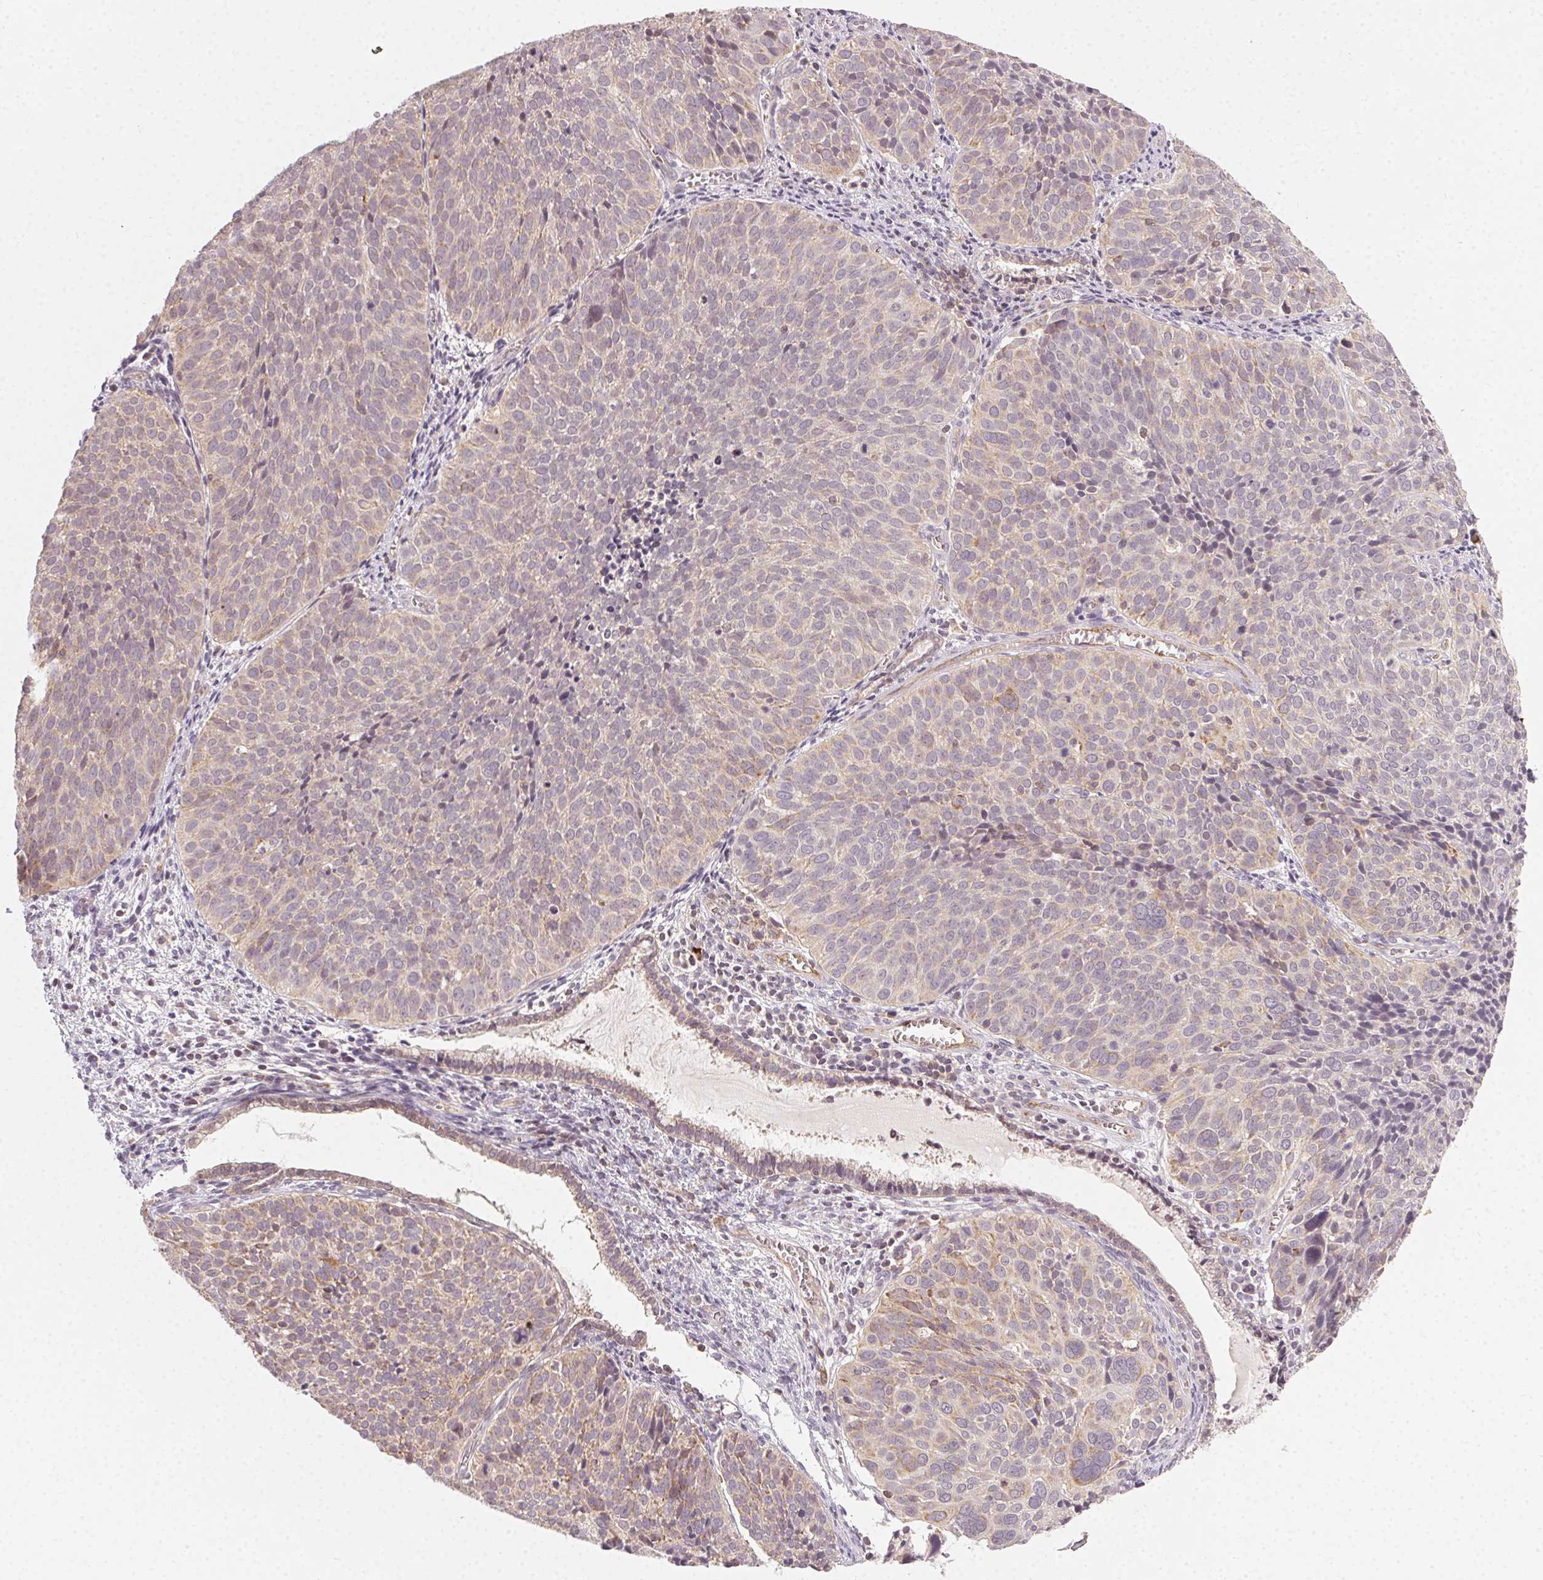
{"staining": {"intensity": "weak", "quantity": "<25%", "location": "cytoplasmic/membranous"}, "tissue": "cervical cancer", "cell_type": "Tumor cells", "image_type": "cancer", "snomed": [{"axis": "morphology", "description": "Squamous cell carcinoma, NOS"}, {"axis": "topography", "description": "Cervix"}], "caption": "DAB (3,3'-diaminobenzidine) immunohistochemical staining of human squamous cell carcinoma (cervical) exhibits no significant positivity in tumor cells.", "gene": "NCOA4", "patient": {"sex": "female", "age": 39}}